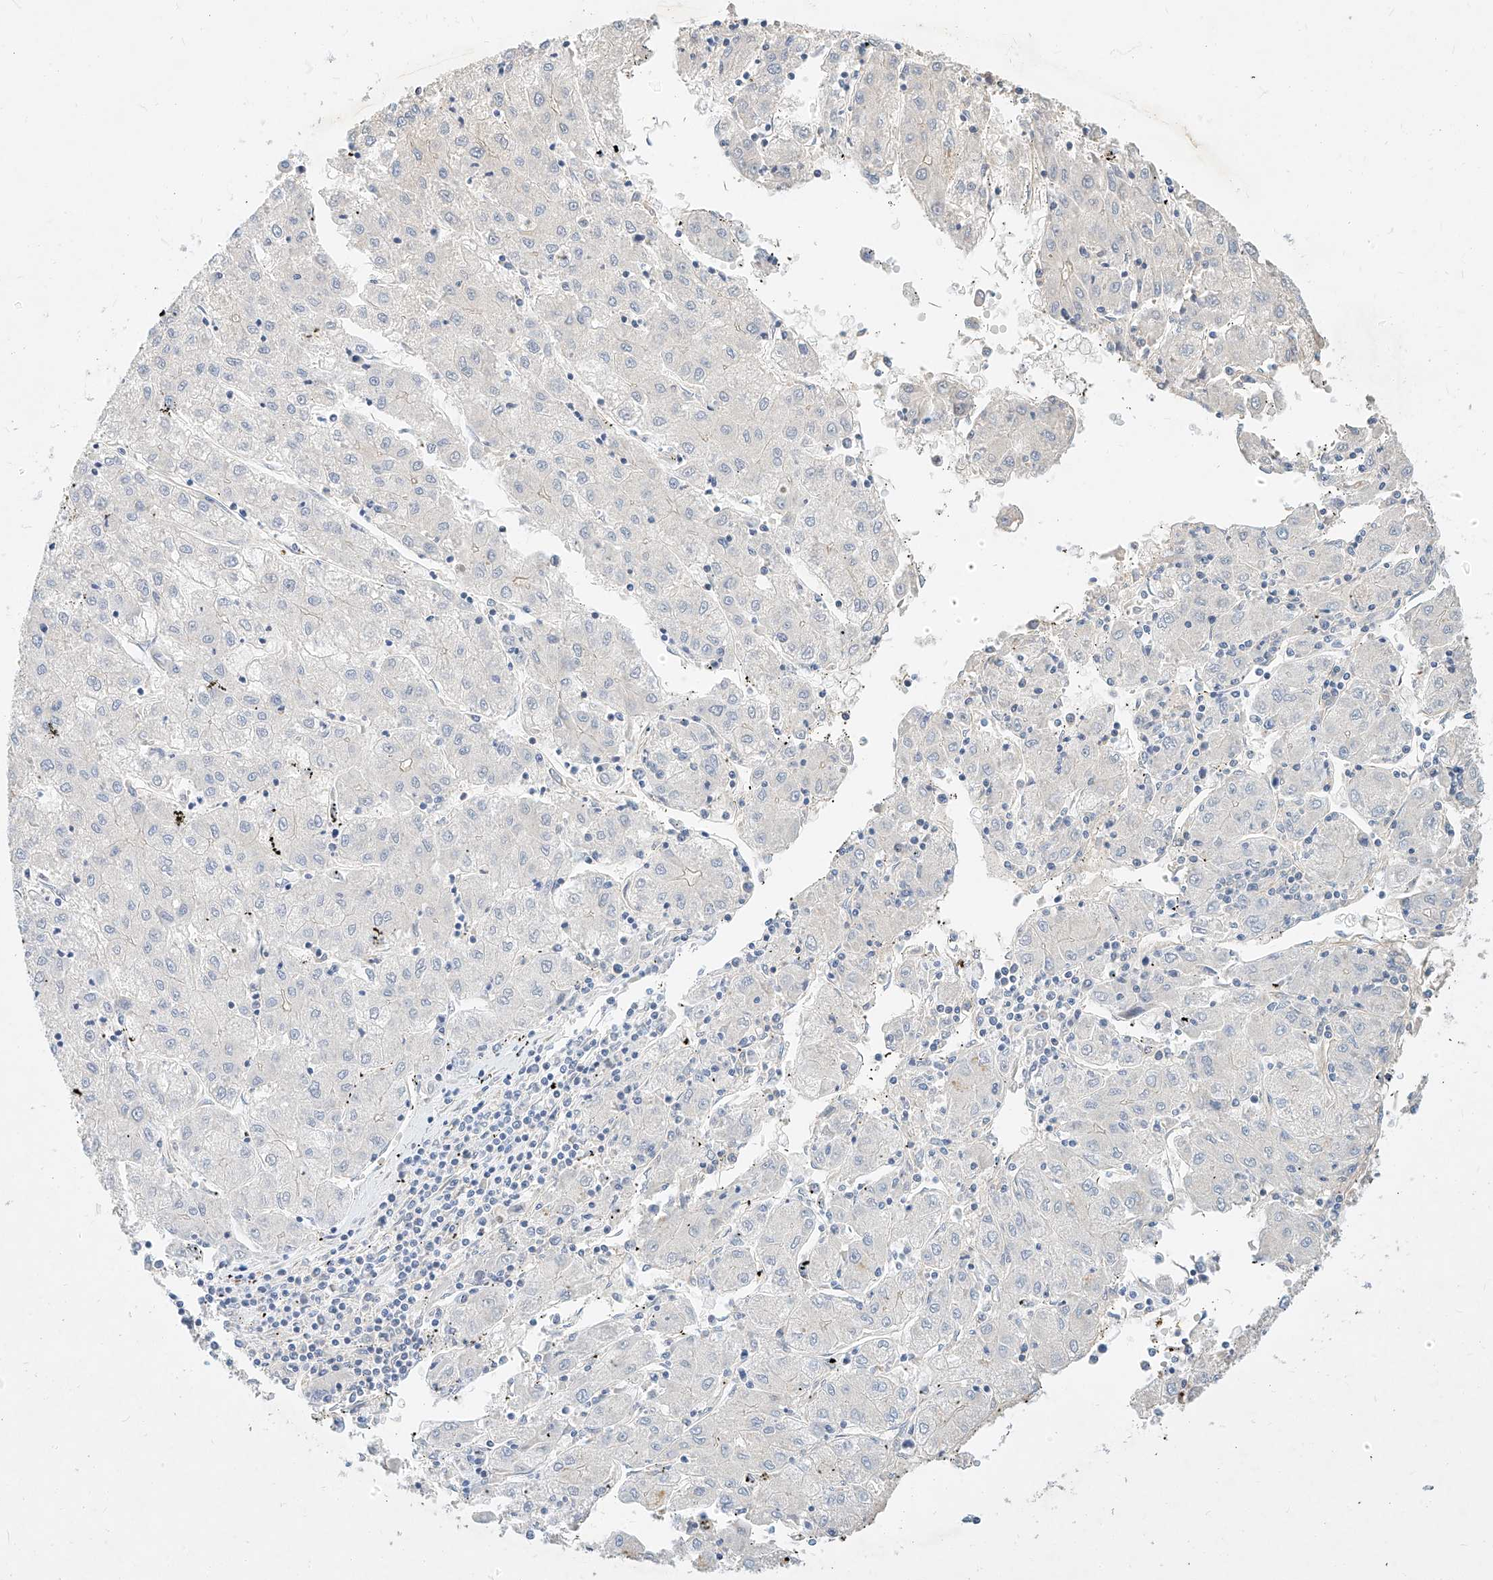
{"staining": {"intensity": "negative", "quantity": "none", "location": "none"}, "tissue": "liver cancer", "cell_type": "Tumor cells", "image_type": "cancer", "snomed": [{"axis": "morphology", "description": "Carcinoma, Hepatocellular, NOS"}, {"axis": "topography", "description": "Liver"}], "caption": "An immunohistochemistry photomicrograph of liver cancer (hepatocellular carcinoma) is shown. There is no staining in tumor cells of liver cancer (hepatocellular carcinoma).", "gene": "KCNH5", "patient": {"sex": "male", "age": 72}}